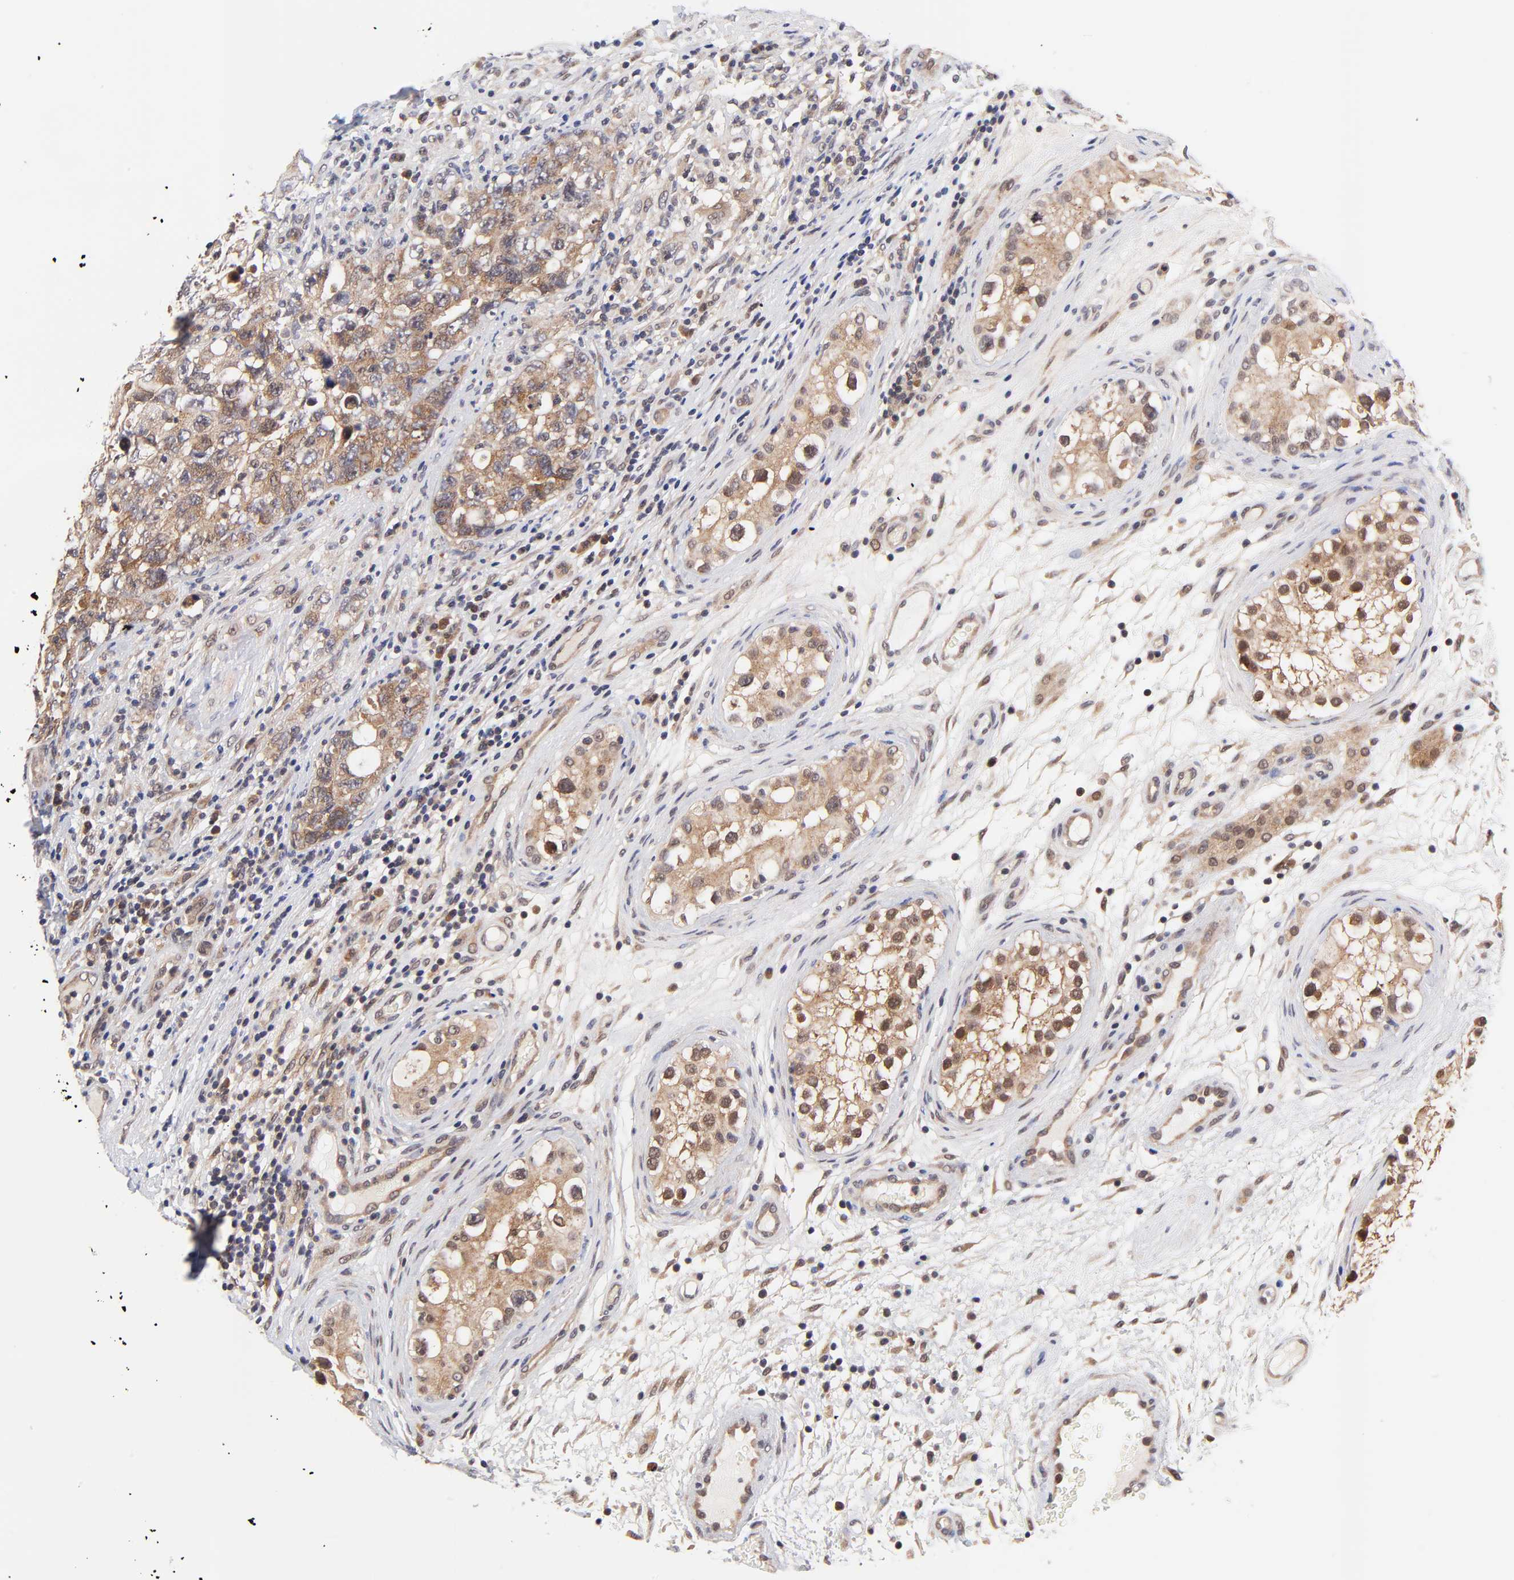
{"staining": {"intensity": "moderate", "quantity": ">75%", "location": "cytoplasmic/membranous,nuclear"}, "tissue": "testis cancer", "cell_type": "Tumor cells", "image_type": "cancer", "snomed": [{"axis": "morphology", "description": "Carcinoma, Embryonal, NOS"}, {"axis": "topography", "description": "Testis"}], "caption": "Immunohistochemistry (IHC) staining of embryonal carcinoma (testis), which demonstrates medium levels of moderate cytoplasmic/membranous and nuclear staining in approximately >75% of tumor cells indicating moderate cytoplasmic/membranous and nuclear protein expression. The staining was performed using DAB (brown) for protein detection and nuclei were counterstained in hematoxylin (blue).", "gene": "TXNL1", "patient": {"sex": "male", "age": 31}}